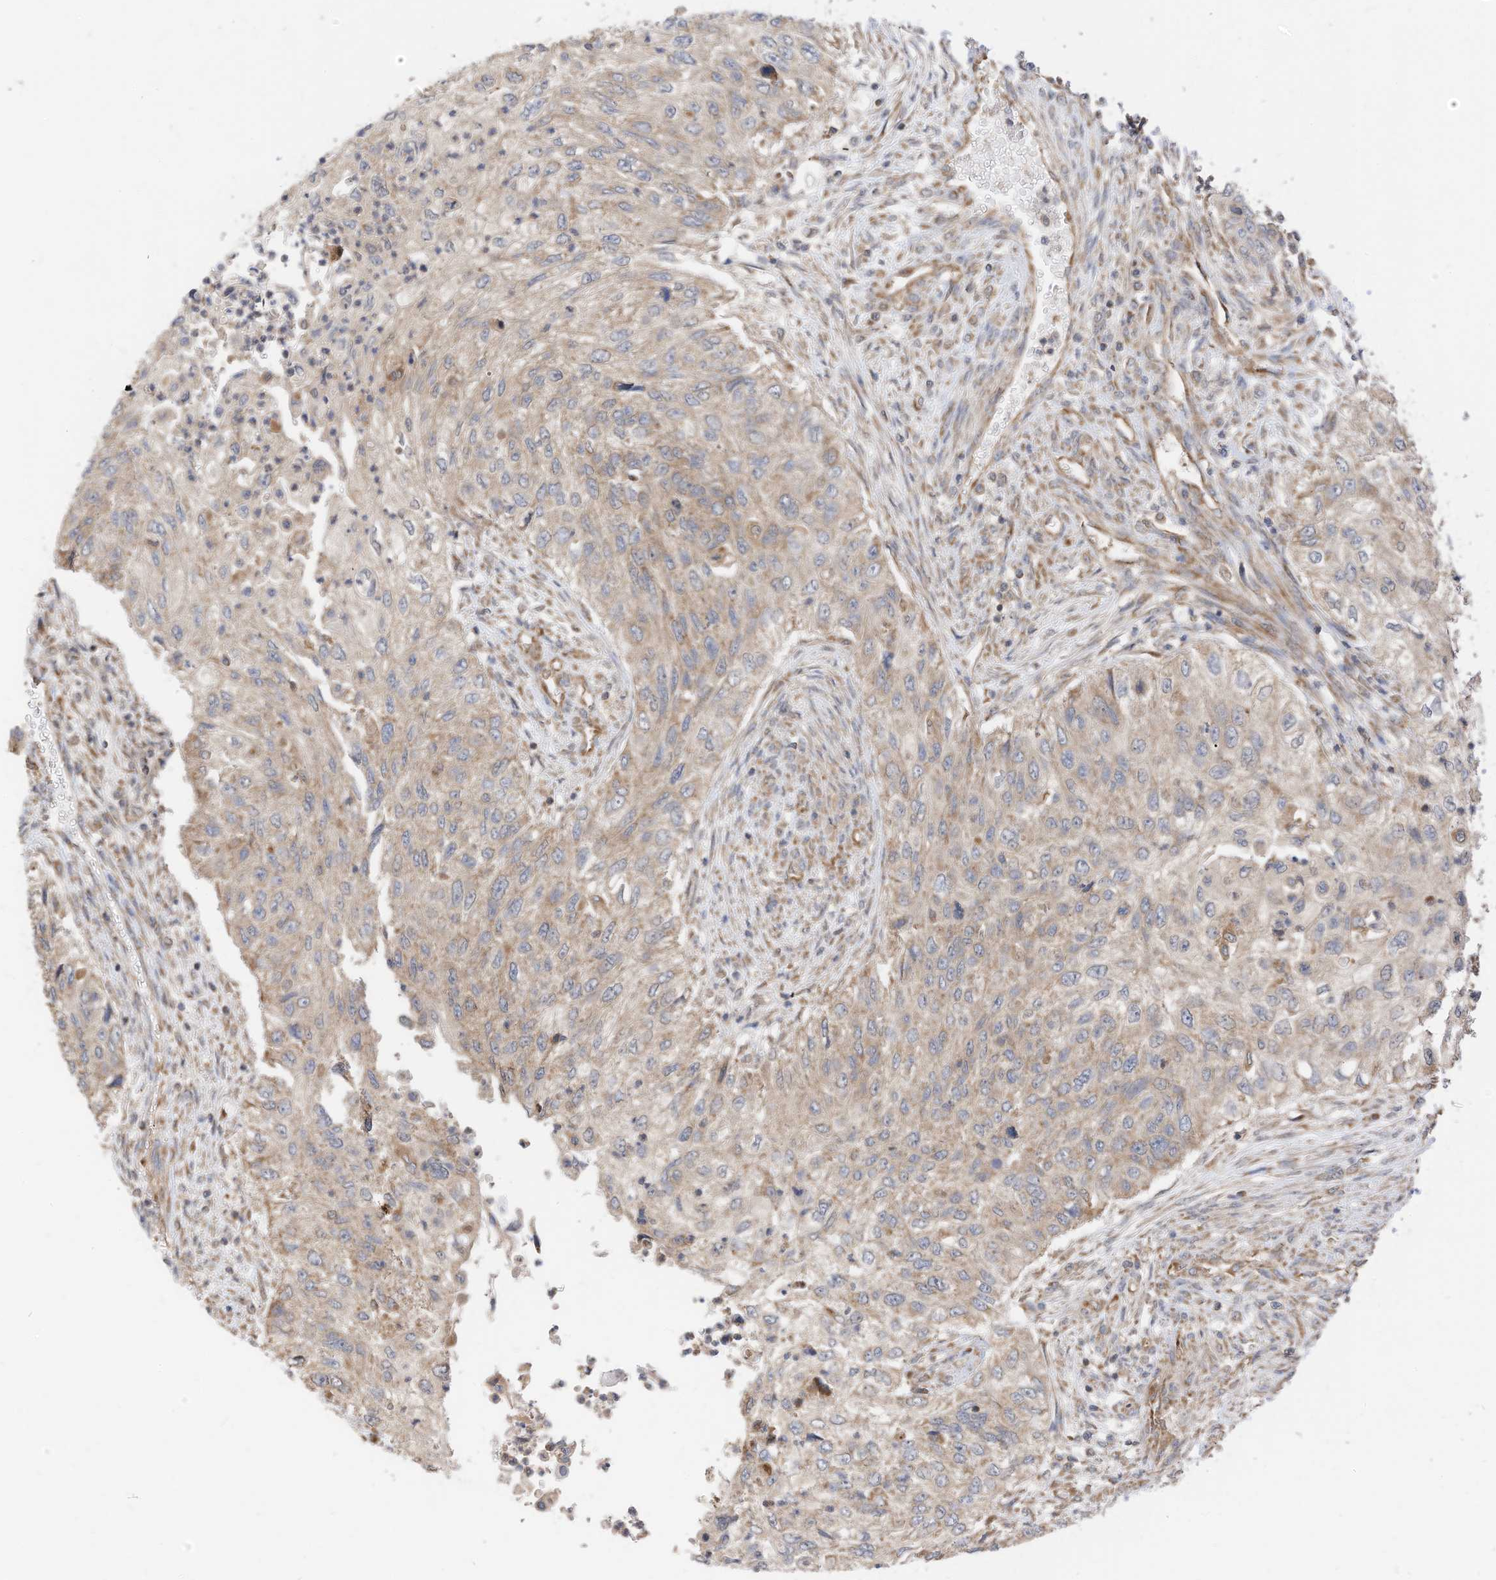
{"staining": {"intensity": "weak", "quantity": "<25%", "location": "cytoplasmic/membranous"}, "tissue": "urothelial cancer", "cell_type": "Tumor cells", "image_type": "cancer", "snomed": [{"axis": "morphology", "description": "Urothelial carcinoma, High grade"}, {"axis": "topography", "description": "Urinary bladder"}], "caption": "Human urothelial carcinoma (high-grade) stained for a protein using immunohistochemistry (IHC) reveals no staining in tumor cells.", "gene": "METTL6", "patient": {"sex": "female", "age": 60}}